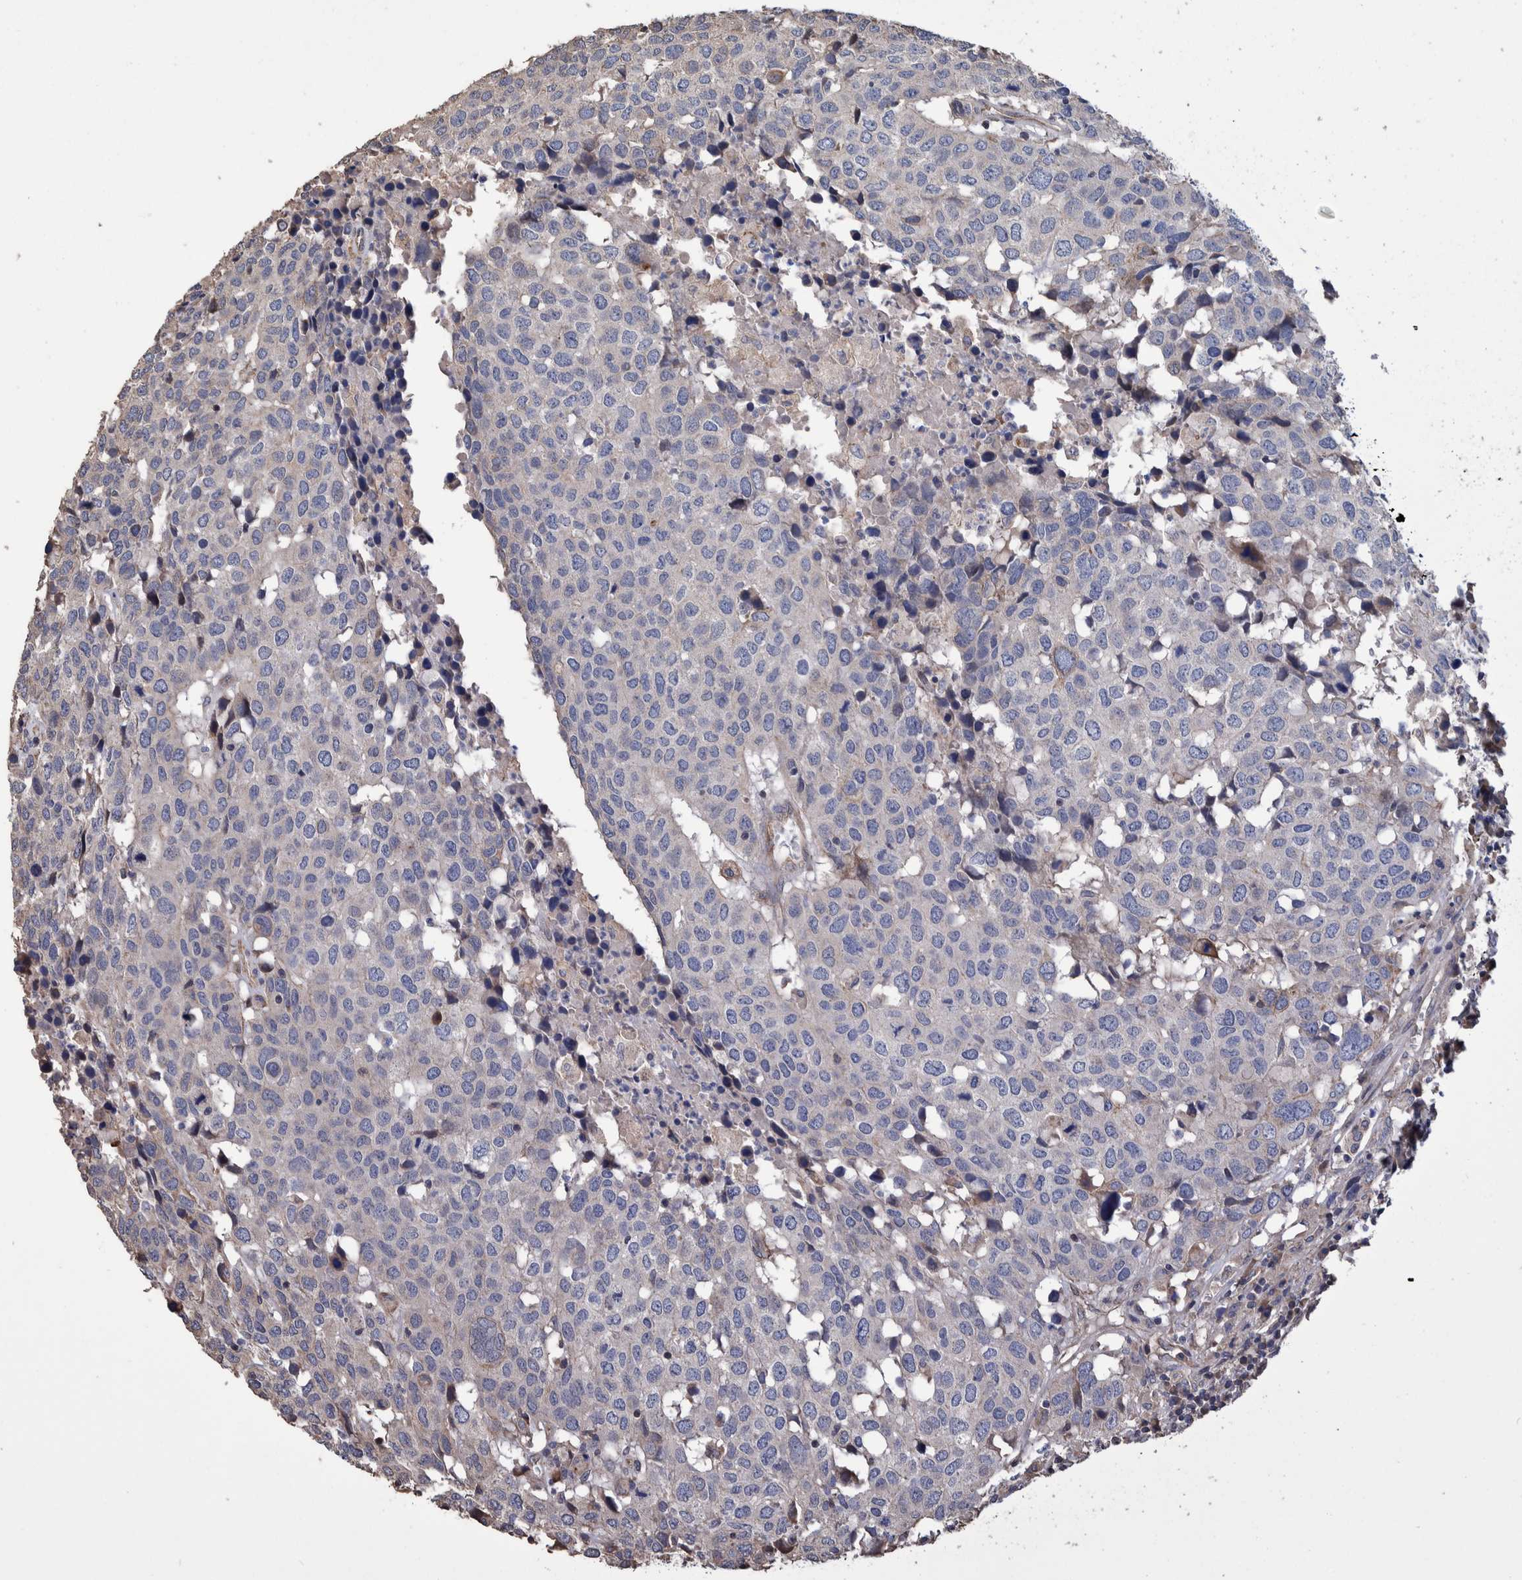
{"staining": {"intensity": "negative", "quantity": "none", "location": "none"}, "tissue": "head and neck cancer", "cell_type": "Tumor cells", "image_type": "cancer", "snomed": [{"axis": "morphology", "description": "Squamous cell carcinoma, NOS"}, {"axis": "topography", "description": "Head-Neck"}], "caption": "Immunohistochemistry (IHC) micrograph of human squamous cell carcinoma (head and neck) stained for a protein (brown), which reveals no expression in tumor cells.", "gene": "SLC45A4", "patient": {"sex": "male", "age": 66}}